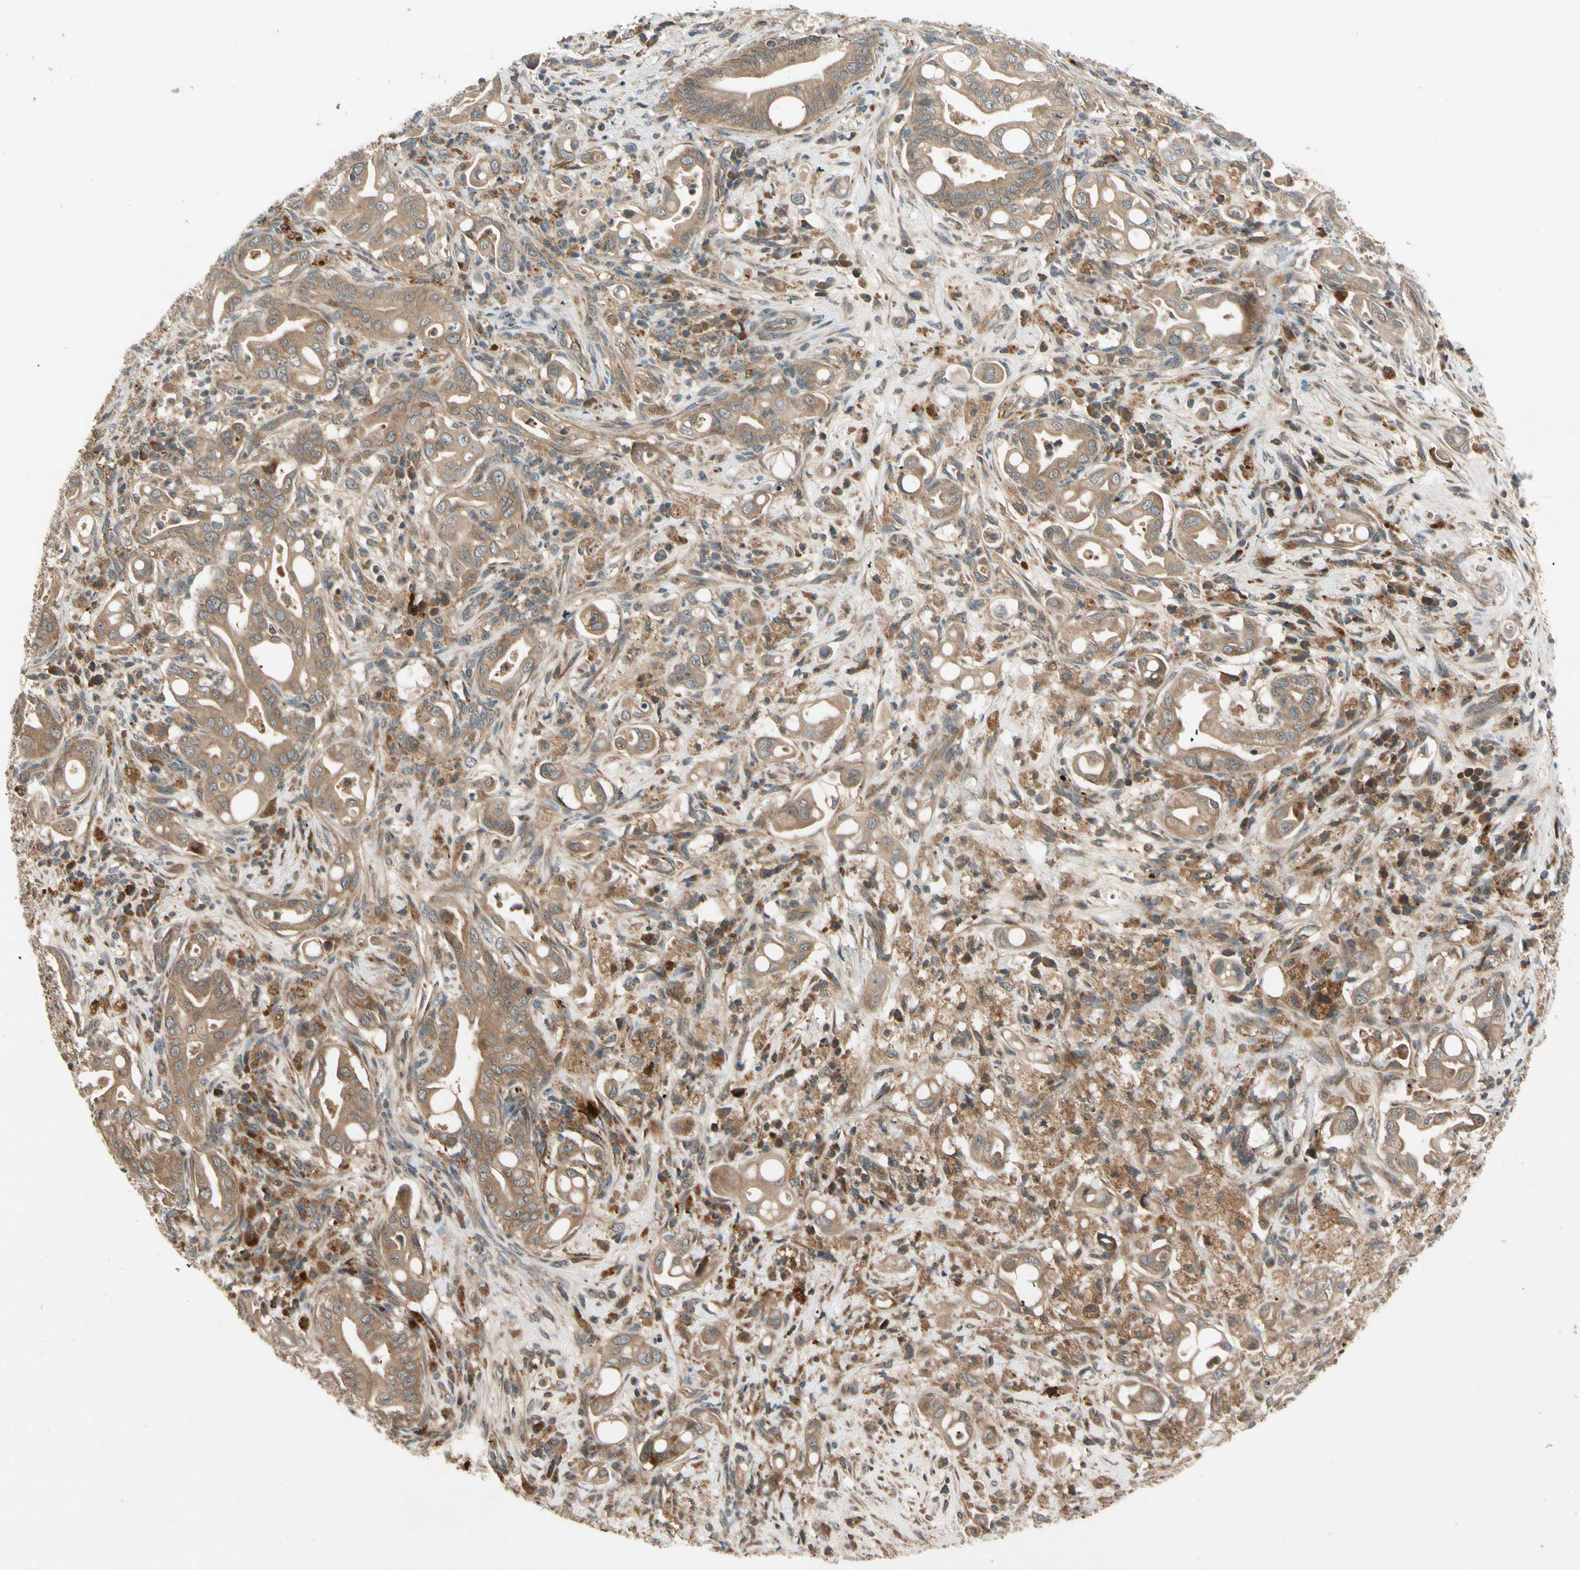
{"staining": {"intensity": "moderate", "quantity": ">75%", "location": "cytoplasmic/membranous"}, "tissue": "liver cancer", "cell_type": "Tumor cells", "image_type": "cancer", "snomed": [{"axis": "morphology", "description": "Cholangiocarcinoma"}, {"axis": "topography", "description": "Liver"}], "caption": "Immunohistochemistry (IHC) of liver cancer (cholangiocarcinoma) reveals medium levels of moderate cytoplasmic/membranous expression in about >75% of tumor cells.", "gene": "ACVR1C", "patient": {"sex": "female", "age": 68}}